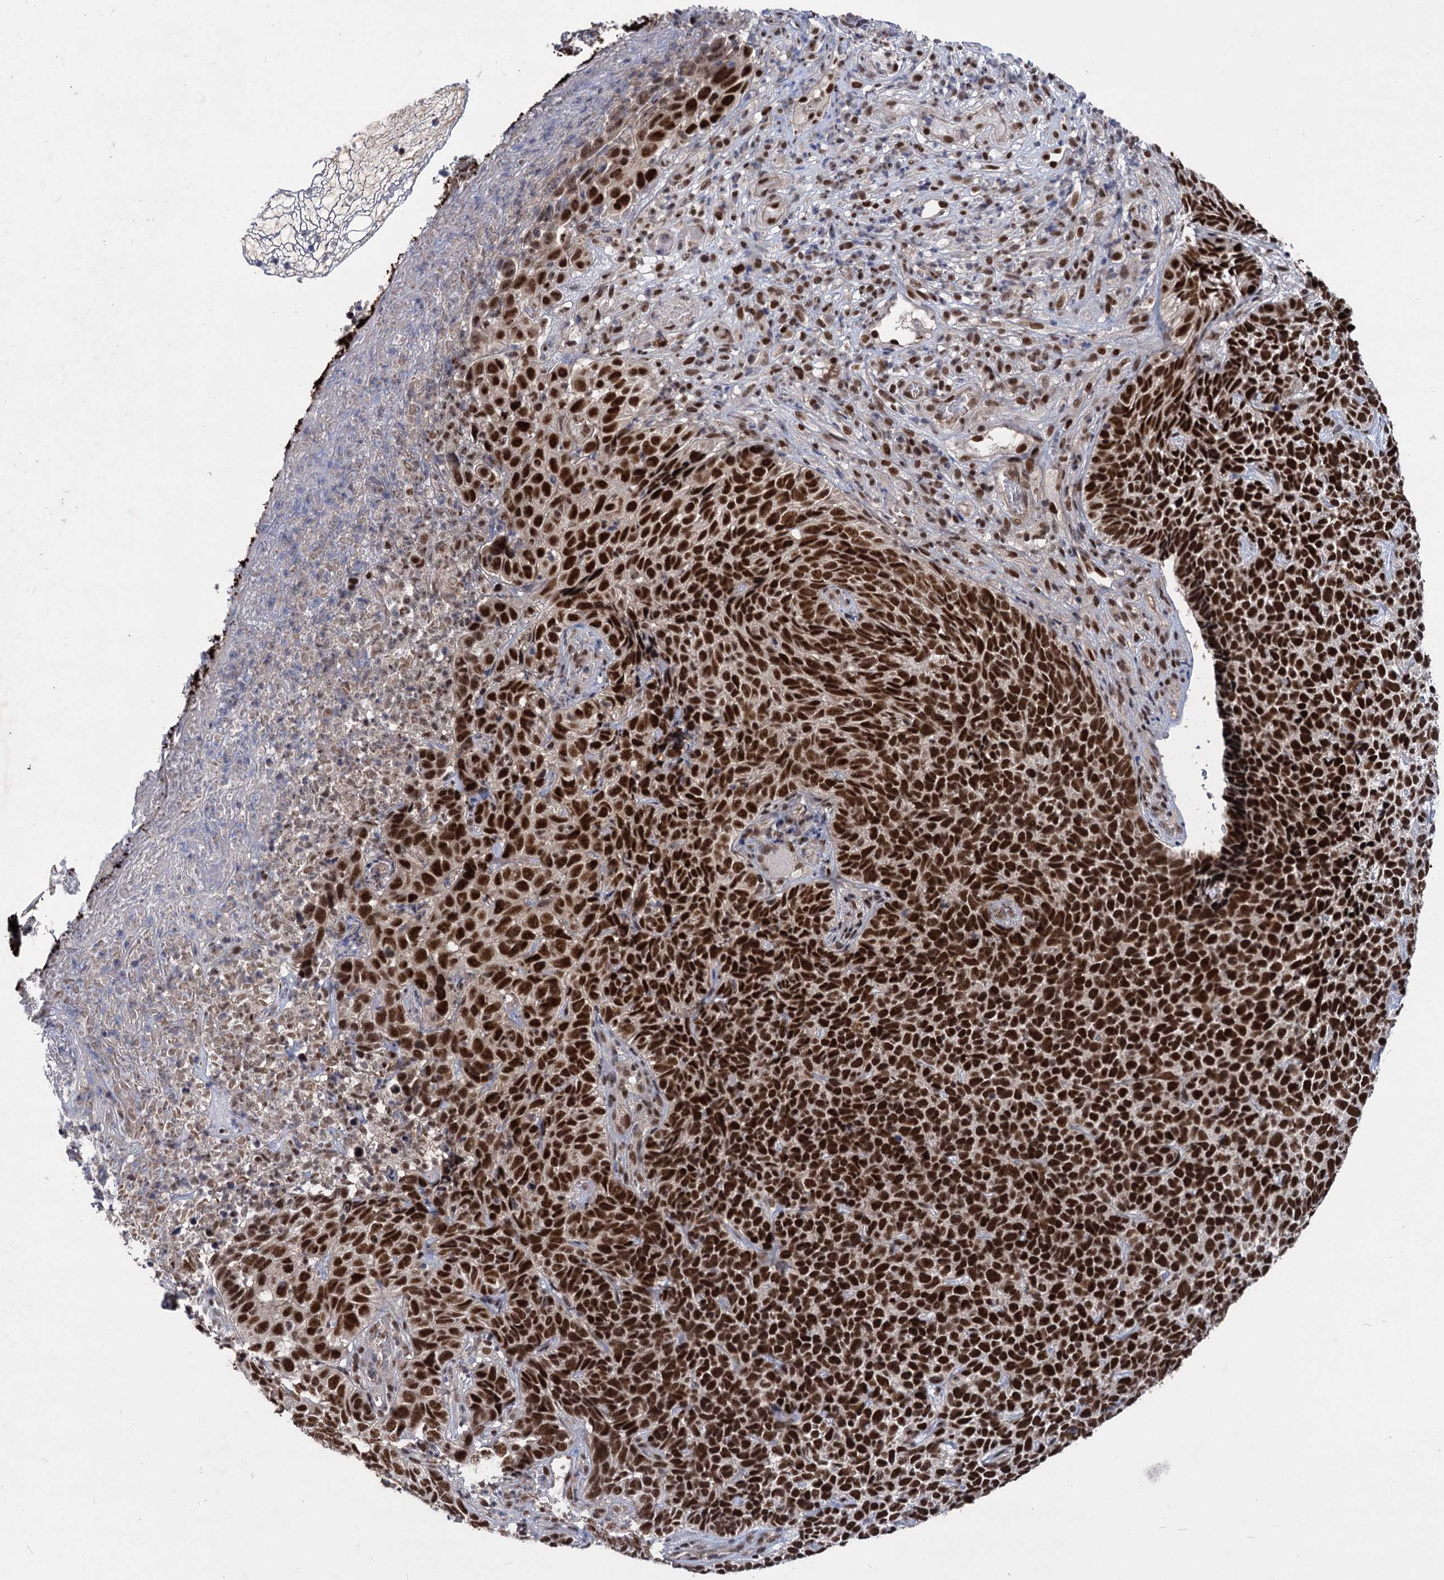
{"staining": {"intensity": "strong", "quantity": ">75%", "location": "nuclear"}, "tissue": "skin cancer", "cell_type": "Tumor cells", "image_type": "cancer", "snomed": [{"axis": "morphology", "description": "Basal cell carcinoma"}, {"axis": "topography", "description": "Skin"}], "caption": "High-power microscopy captured an immunohistochemistry (IHC) histopathology image of basal cell carcinoma (skin), revealing strong nuclear staining in approximately >75% of tumor cells. (Stains: DAB (3,3'-diaminobenzidine) in brown, nuclei in blue, Microscopy: brightfield microscopy at high magnification).", "gene": "GALNT11", "patient": {"sex": "female", "age": 84}}